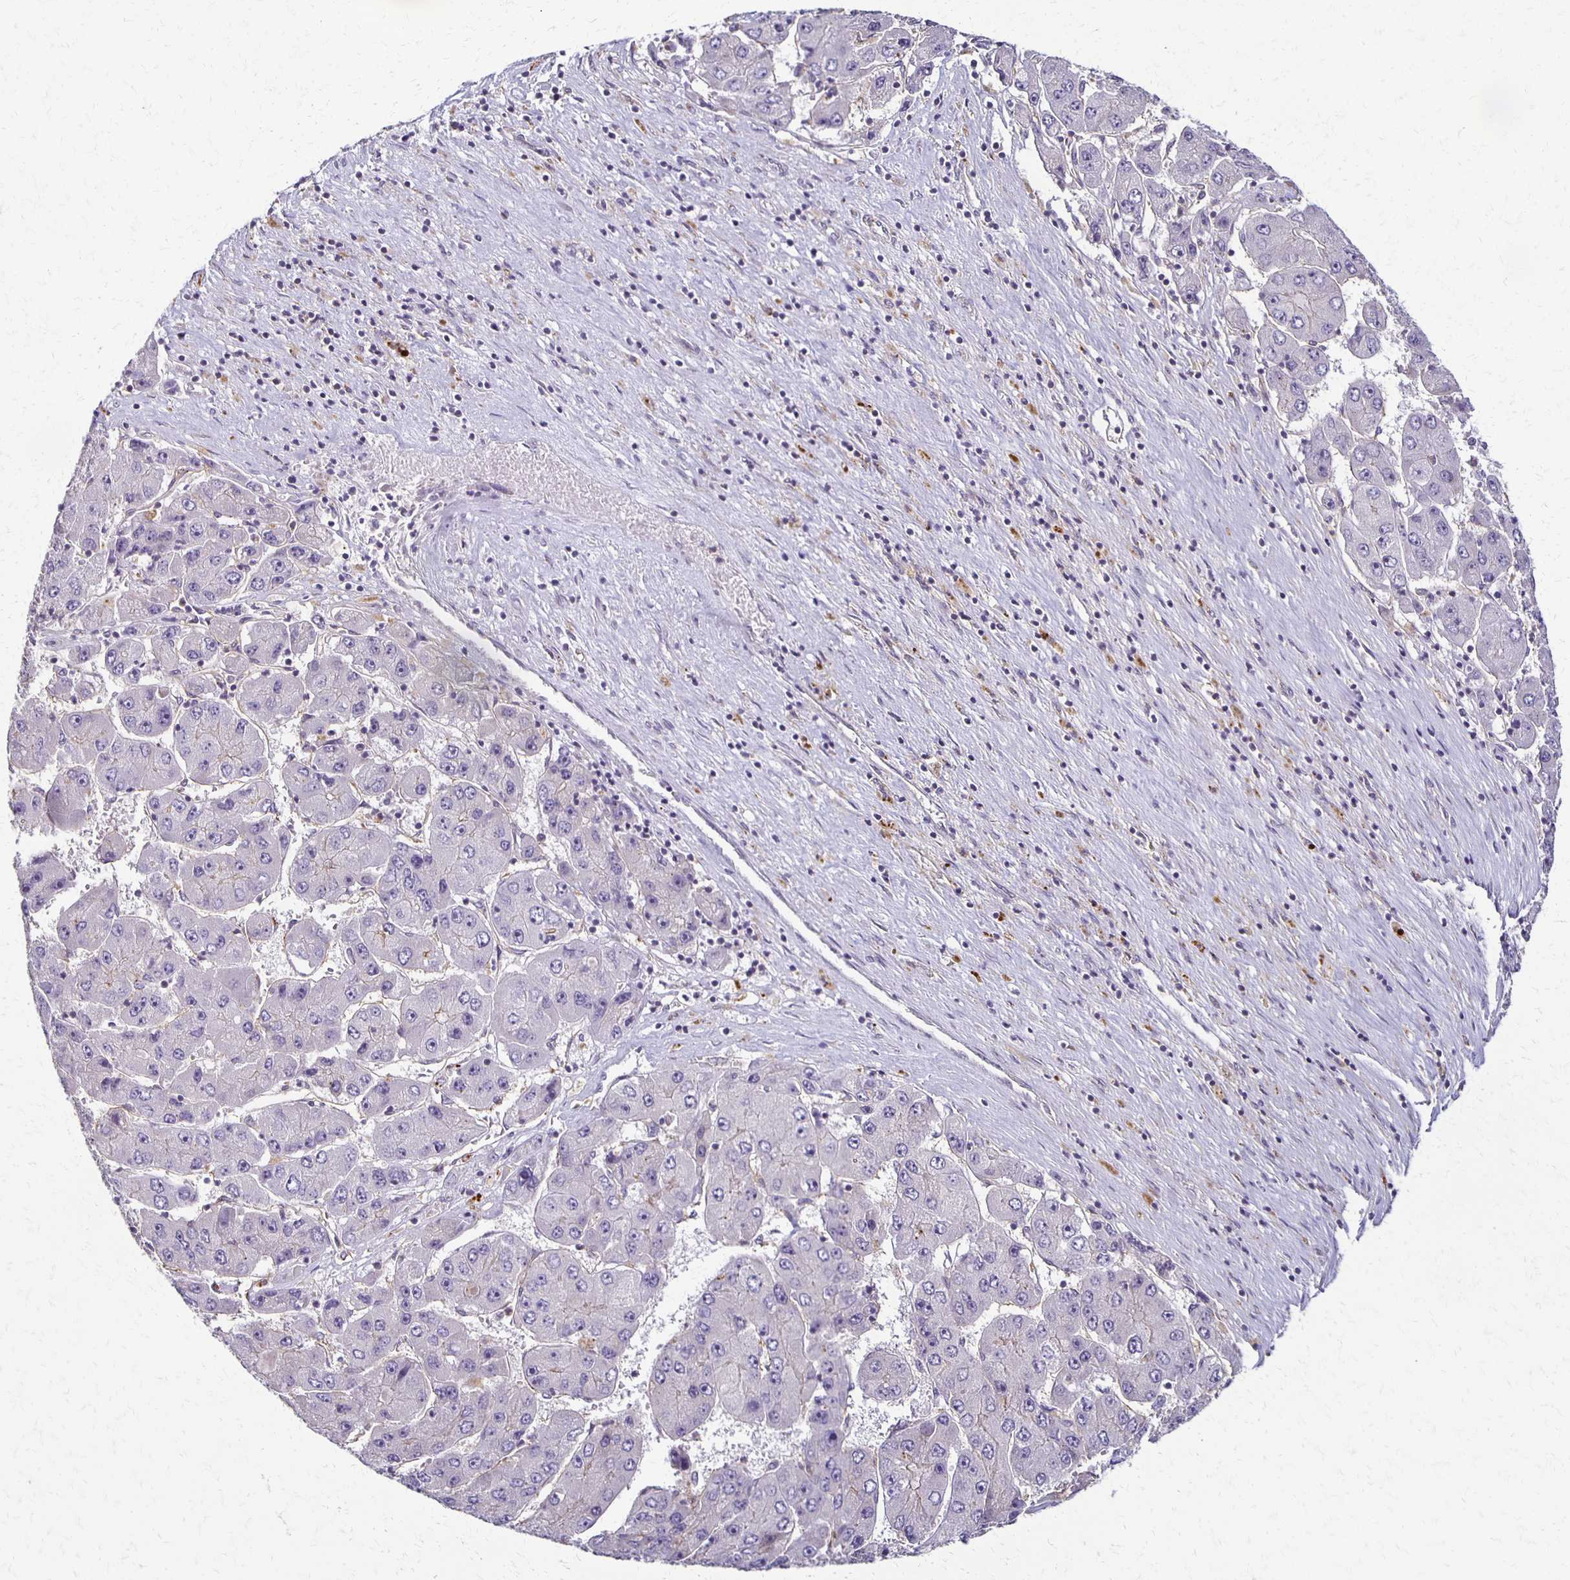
{"staining": {"intensity": "negative", "quantity": "none", "location": "none"}, "tissue": "liver cancer", "cell_type": "Tumor cells", "image_type": "cancer", "snomed": [{"axis": "morphology", "description": "Carcinoma, Hepatocellular, NOS"}, {"axis": "topography", "description": "Liver"}], "caption": "DAB immunohistochemical staining of human liver hepatocellular carcinoma reveals no significant staining in tumor cells. (Stains: DAB immunohistochemistry with hematoxylin counter stain, Microscopy: brightfield microscopy at high magnification).", "gene": "GPX4", "patient": {"sex": "female", "age": 61}}